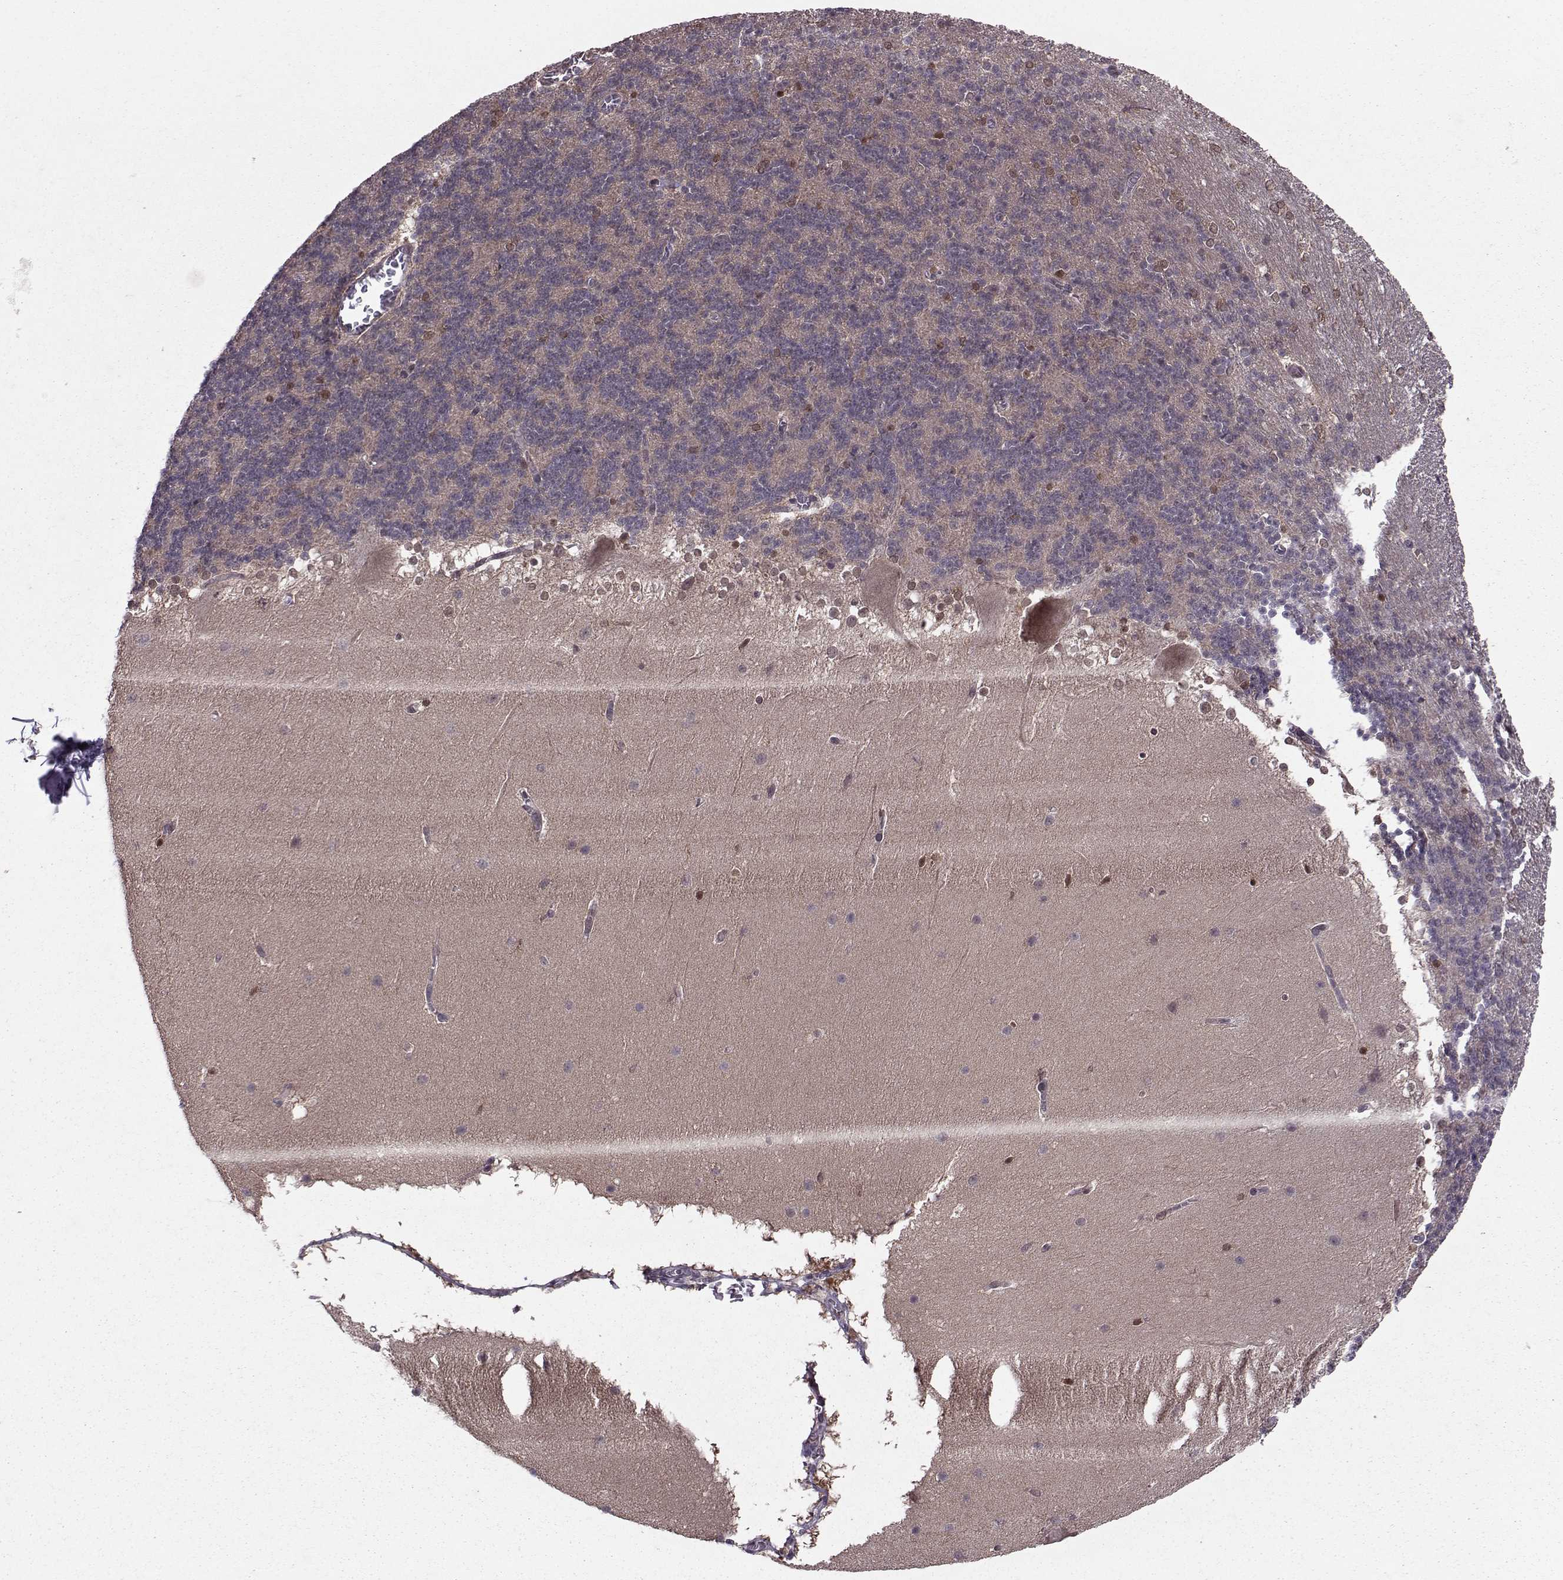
{"staining": {"intensity": "weak", "quantity": ">75%", "location": "cytoplasmic/membranous,nuclear"}, "tissue": "cerebellum", "cell_type": "Cells in granular layer", "image_type": "normal", "snomed": [{"axis": "morphology", "description": "Normal tissue, NOS"}, {"axis": "topography", "description": "Cerebellum"}], "caption": "High-power microscopy captured an IHC histopathology image of unremarkable cerebellum, revealing weak cytoplasmic/membranous,nuclear expression in approximately >75% of cells in granular layer.", "gene": "PPP2R2A", "patient": {"sex": "female", "age": 19}}